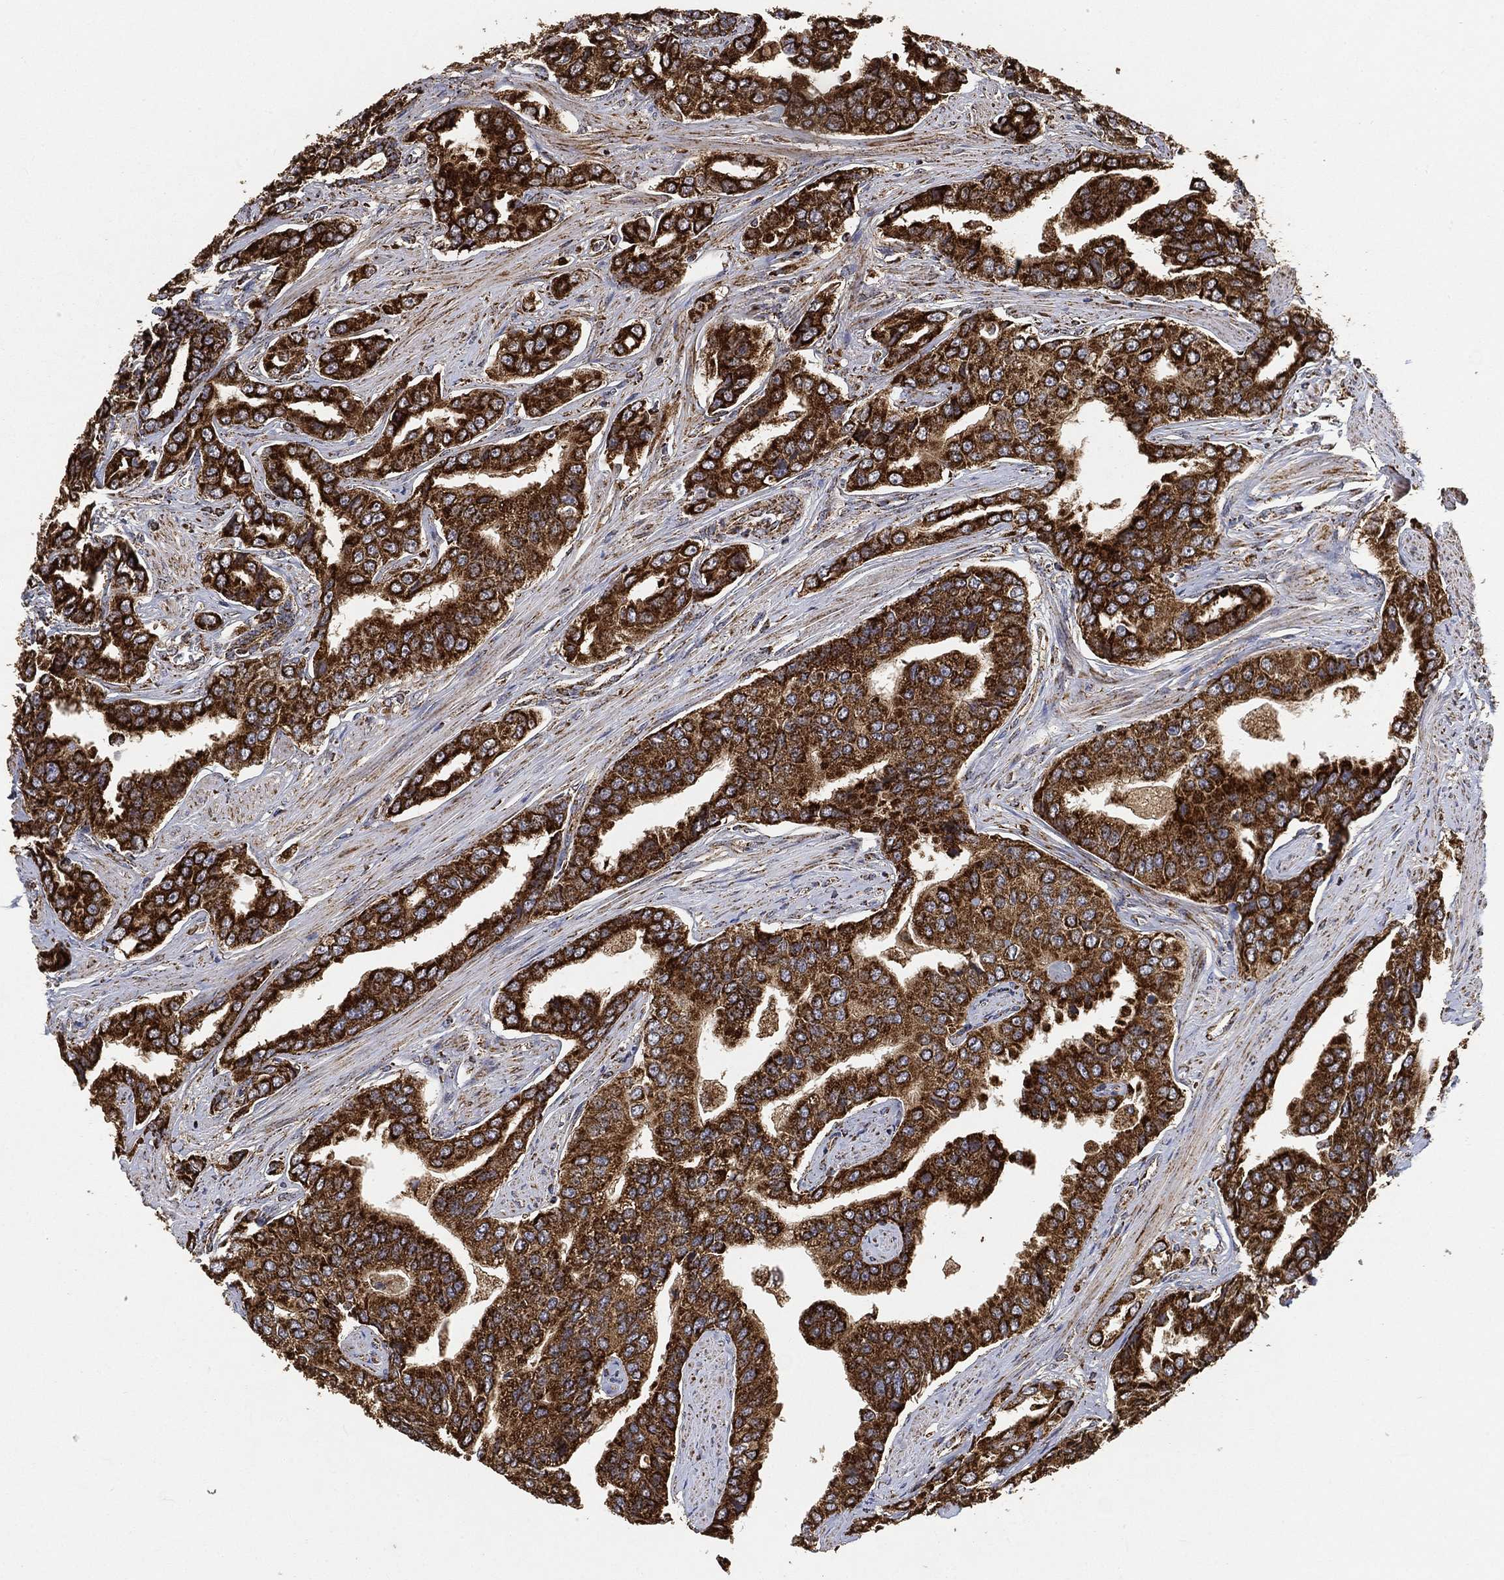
{"staining": {"intensity": "strong", "quantity": ">75%", "location": "cytoplasmic/membranous"}, "tissue": "prostate cancer", "cell_type": "Tumor cells", "image_type": "cancer", "snomed": [{"axis": "morphology", "description": "Adenocarcinoma, NOS"}, {"axis": "topography", "description": "Prostate and seminal vesicle, NOS"}, {"axis": "topography", "description": "Prostate"}], "caption": "Prostate cancer tissue shows strong cytoplasmic/membranous positivity in about >75% of tumor cells", "gene": "SLC38A7", "patient": {"sex": "male", "age": 69}}